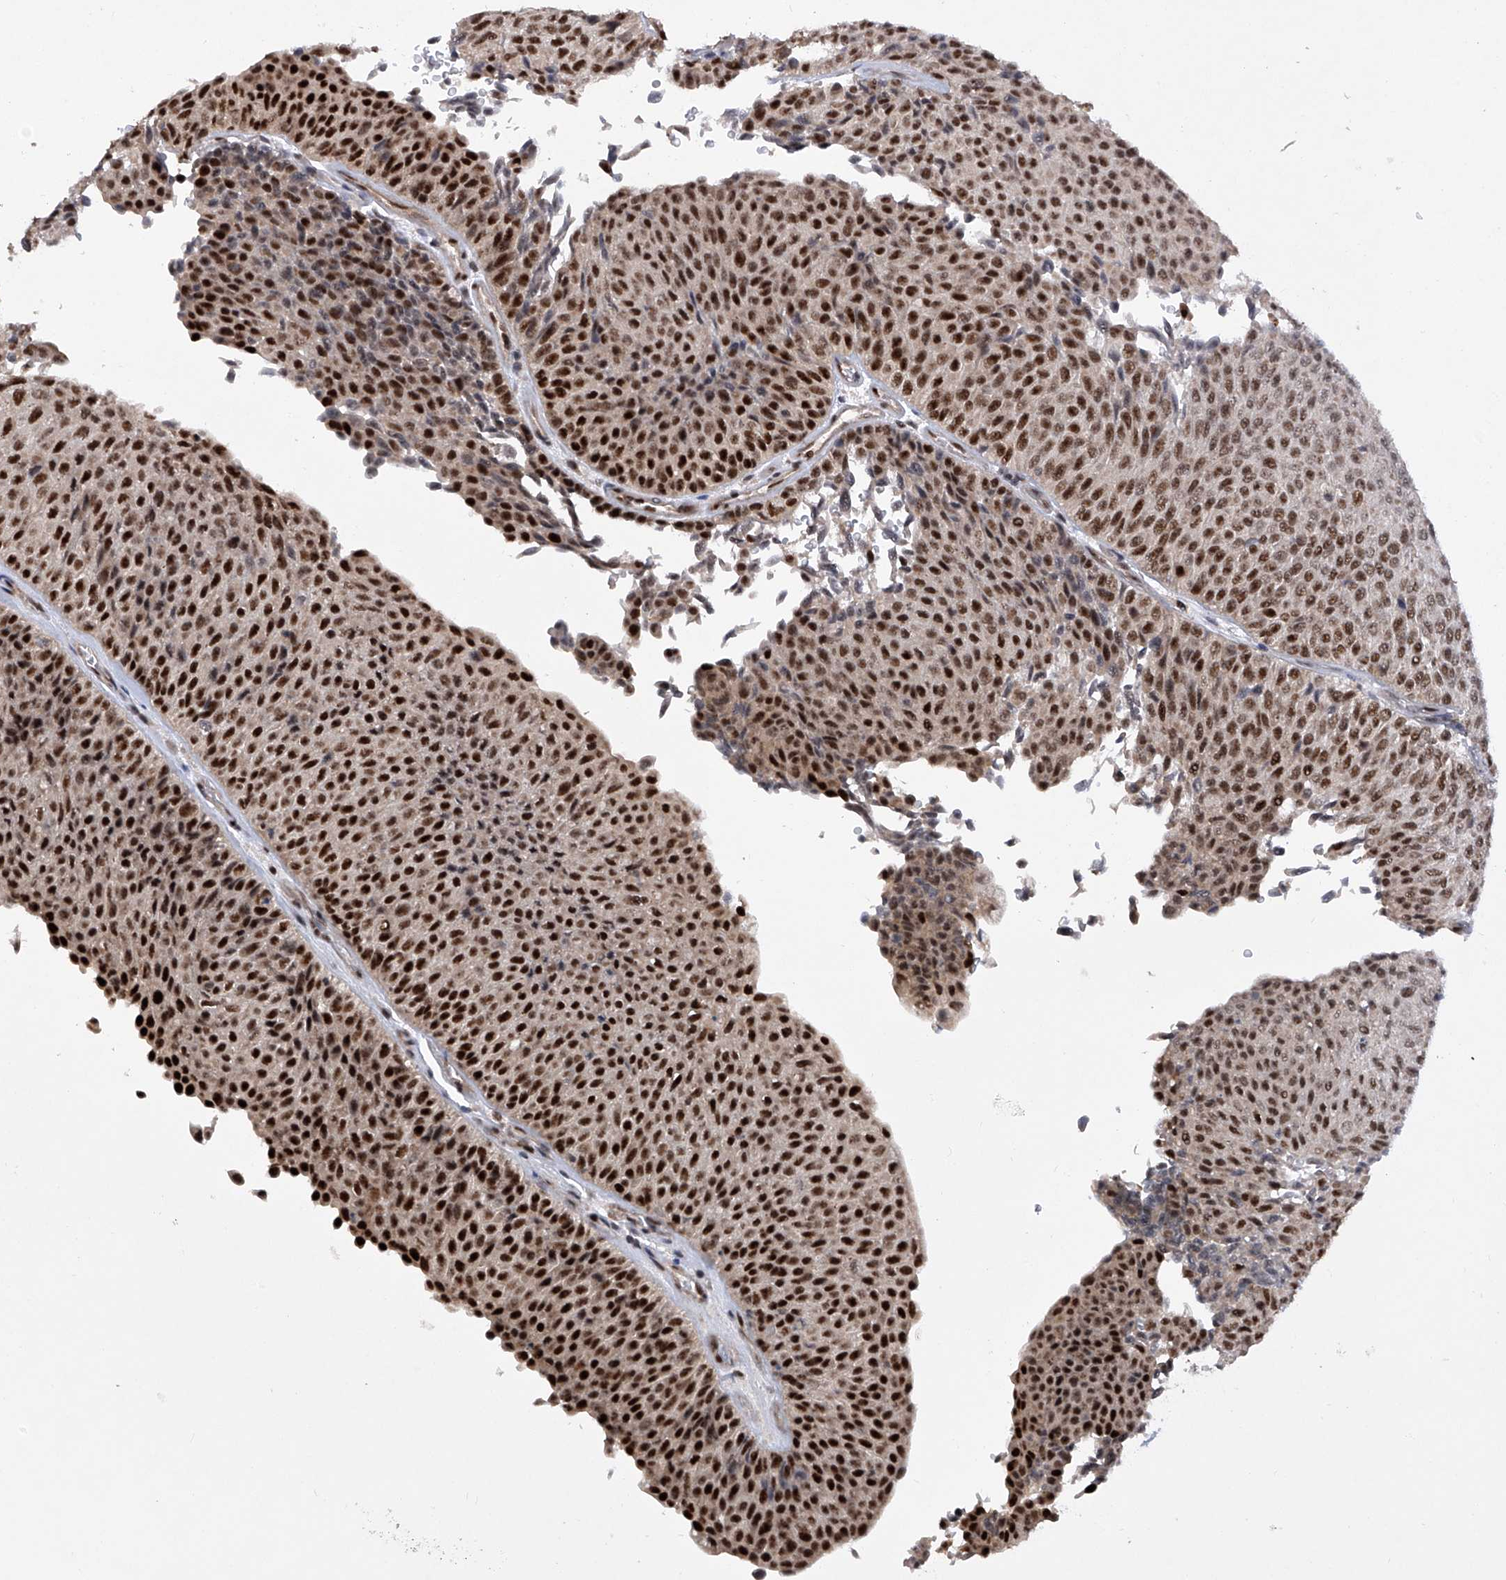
{"staining": {"intensity": "strong", "quantity": ">75%", "location": "nuclear"}, "tissue": "urothelial cancer", "cell_type": "Tumor cells", "image_type": "cancer", "snomed": [{"axis": "morphology", "description": "Urothelial carcinoma, Low grade"}, {"axis": "topography", "description": "Urinary bladder"}], "caption": "Protein staining of low-grade urothelial carcinoma tissue displays strong nuclear positivity in about >75% of tumor cells. (IHC, brightfield microscopy, high magnification).", "gene": "RAD54L", "patient": {"sex": "male", "age": 78}}